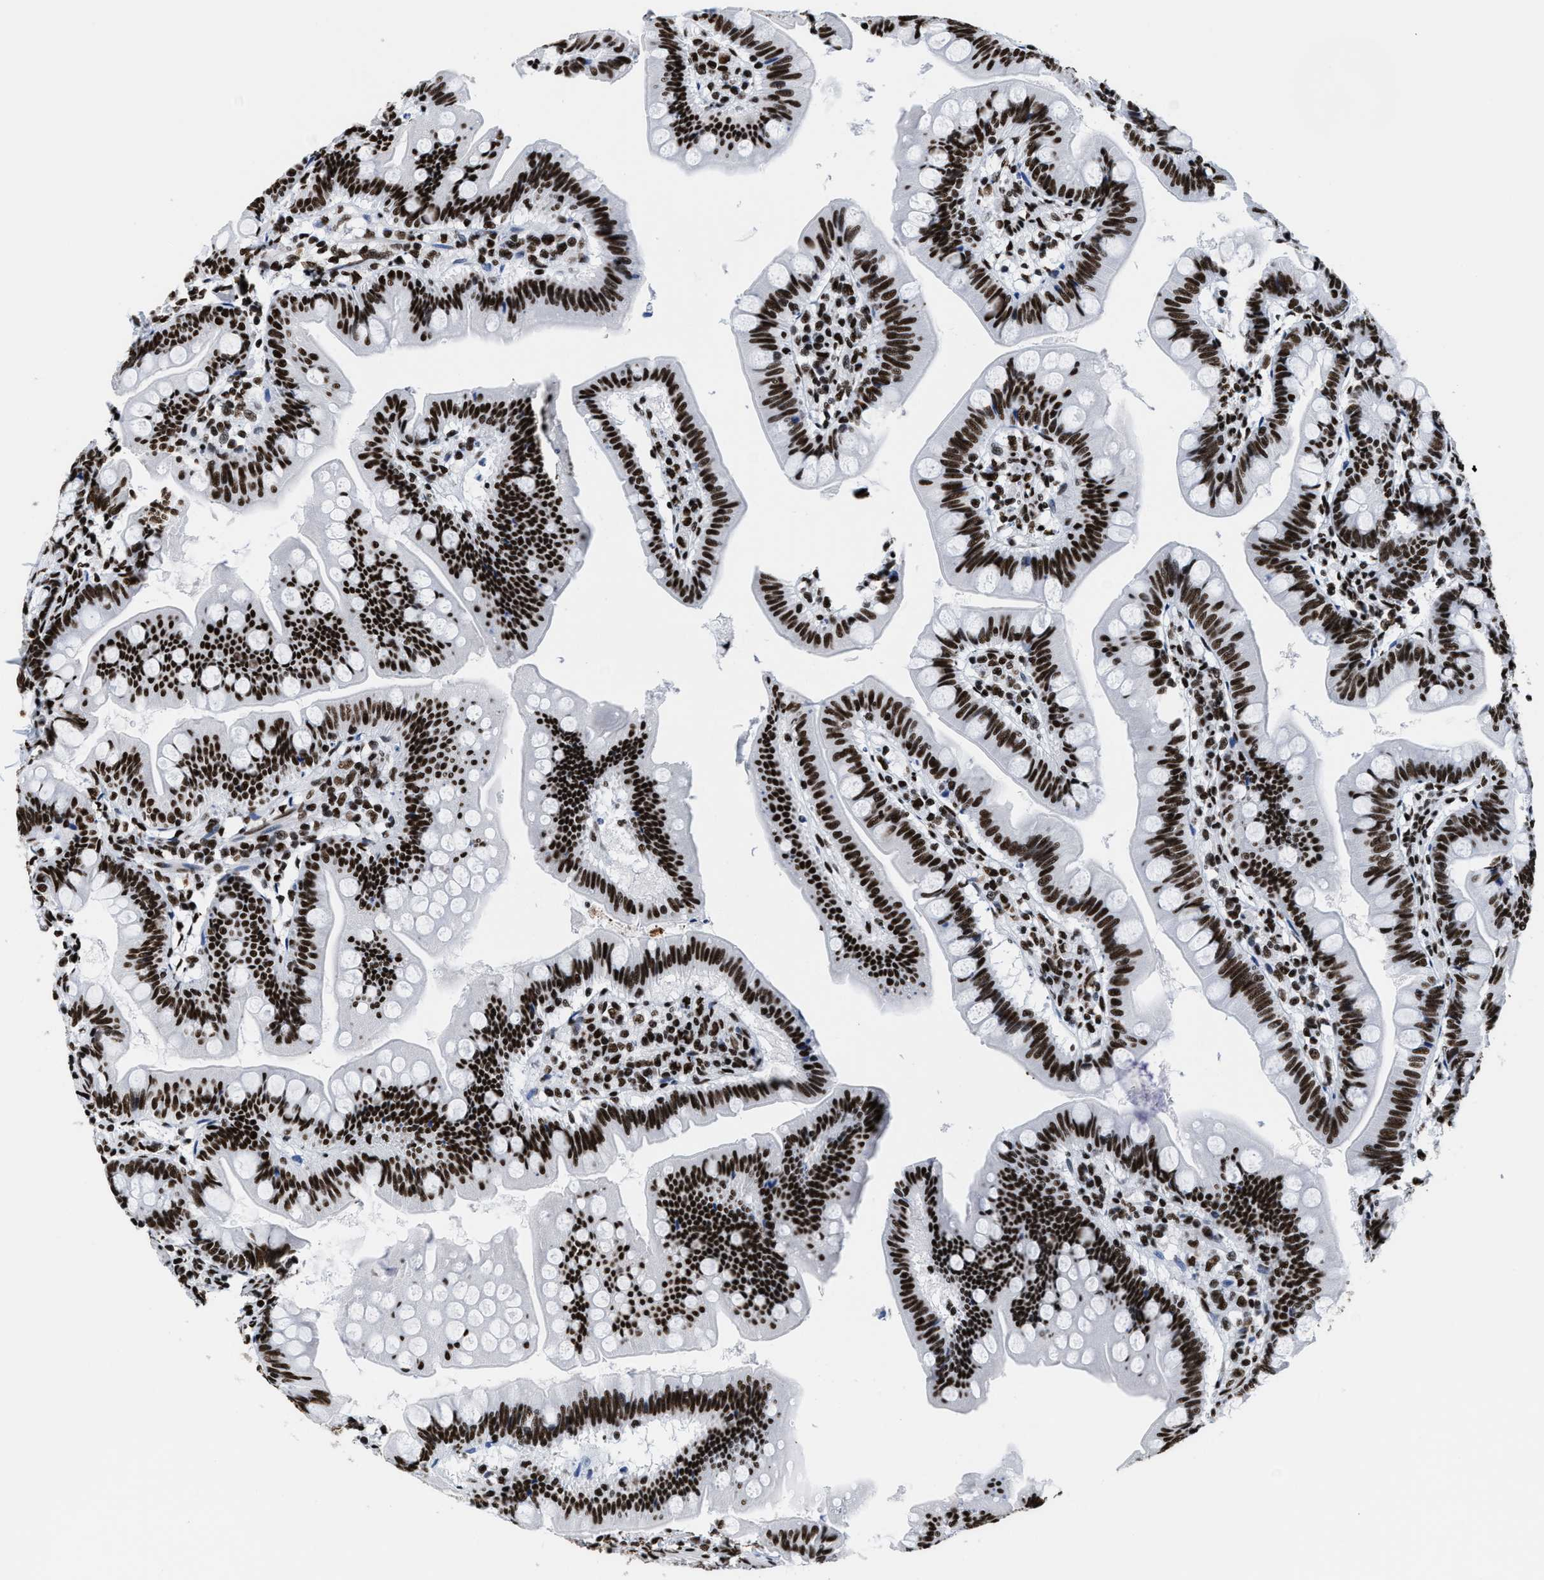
{"staining": {"intensity": "strong", "quantity": ">75%", "location": "nuclear"}, "tissue": "small intestine", "cell_type": "Glandular cells", "image_type": "normal", "snomed": [{"axis": "morphology", "description": "Normal tissue, NOS"}, {"axis": "topography", "description": "Small intestine"}], "caption": "Human small intestine stained for a protein (brown) exhibits strong nuclear positive expression in approximately >75% of glandular cells.", "gene": "SMARCC2", "patient": {"sex": "male", "age": 7}}